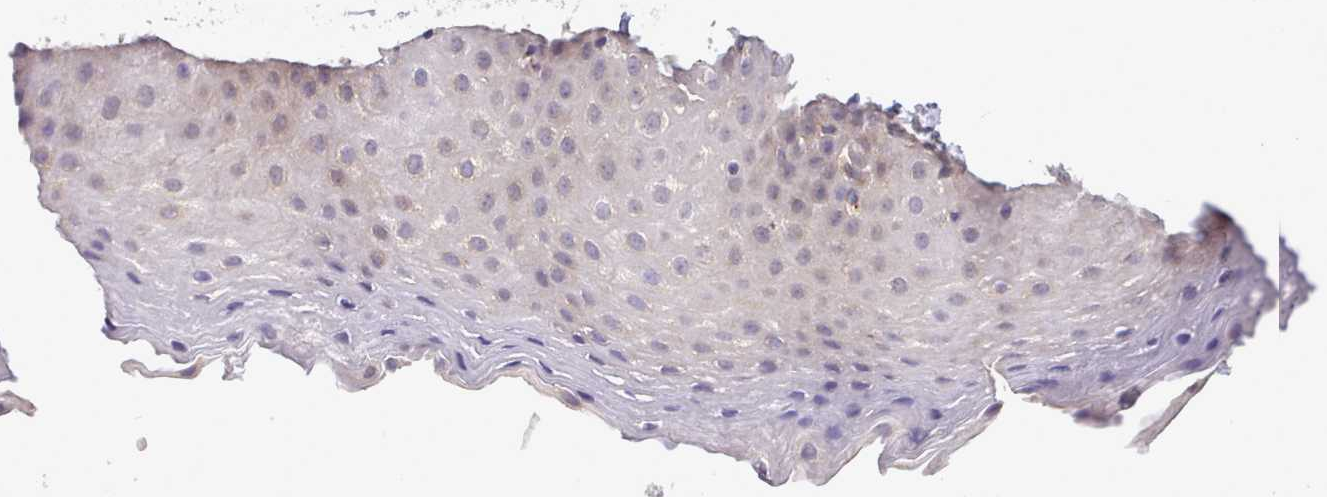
{"staining": {"intensity": "moderate", "quantity": "<25%", "location": "cytoplasmic/membranous,nuclear"}, "tissue": "esophagus", "cell_type": "Squamous epithelial cells", "image_type": "normal", "snomed": [{"axis": "morphology", "description": "Normal tissue, NOS"}, {"axis": "topography", "description": "Esophagus"}], "caption": "This micrograph displays immunohistochemistry (IHC) staining of benign human esophagus, with low moderate cytoplasmic/membranous,nuclear positivity in about <25% of squamous epithelial cells.", "gene": "ARL17A", "patient": {"sex": "female", "age": 61}}